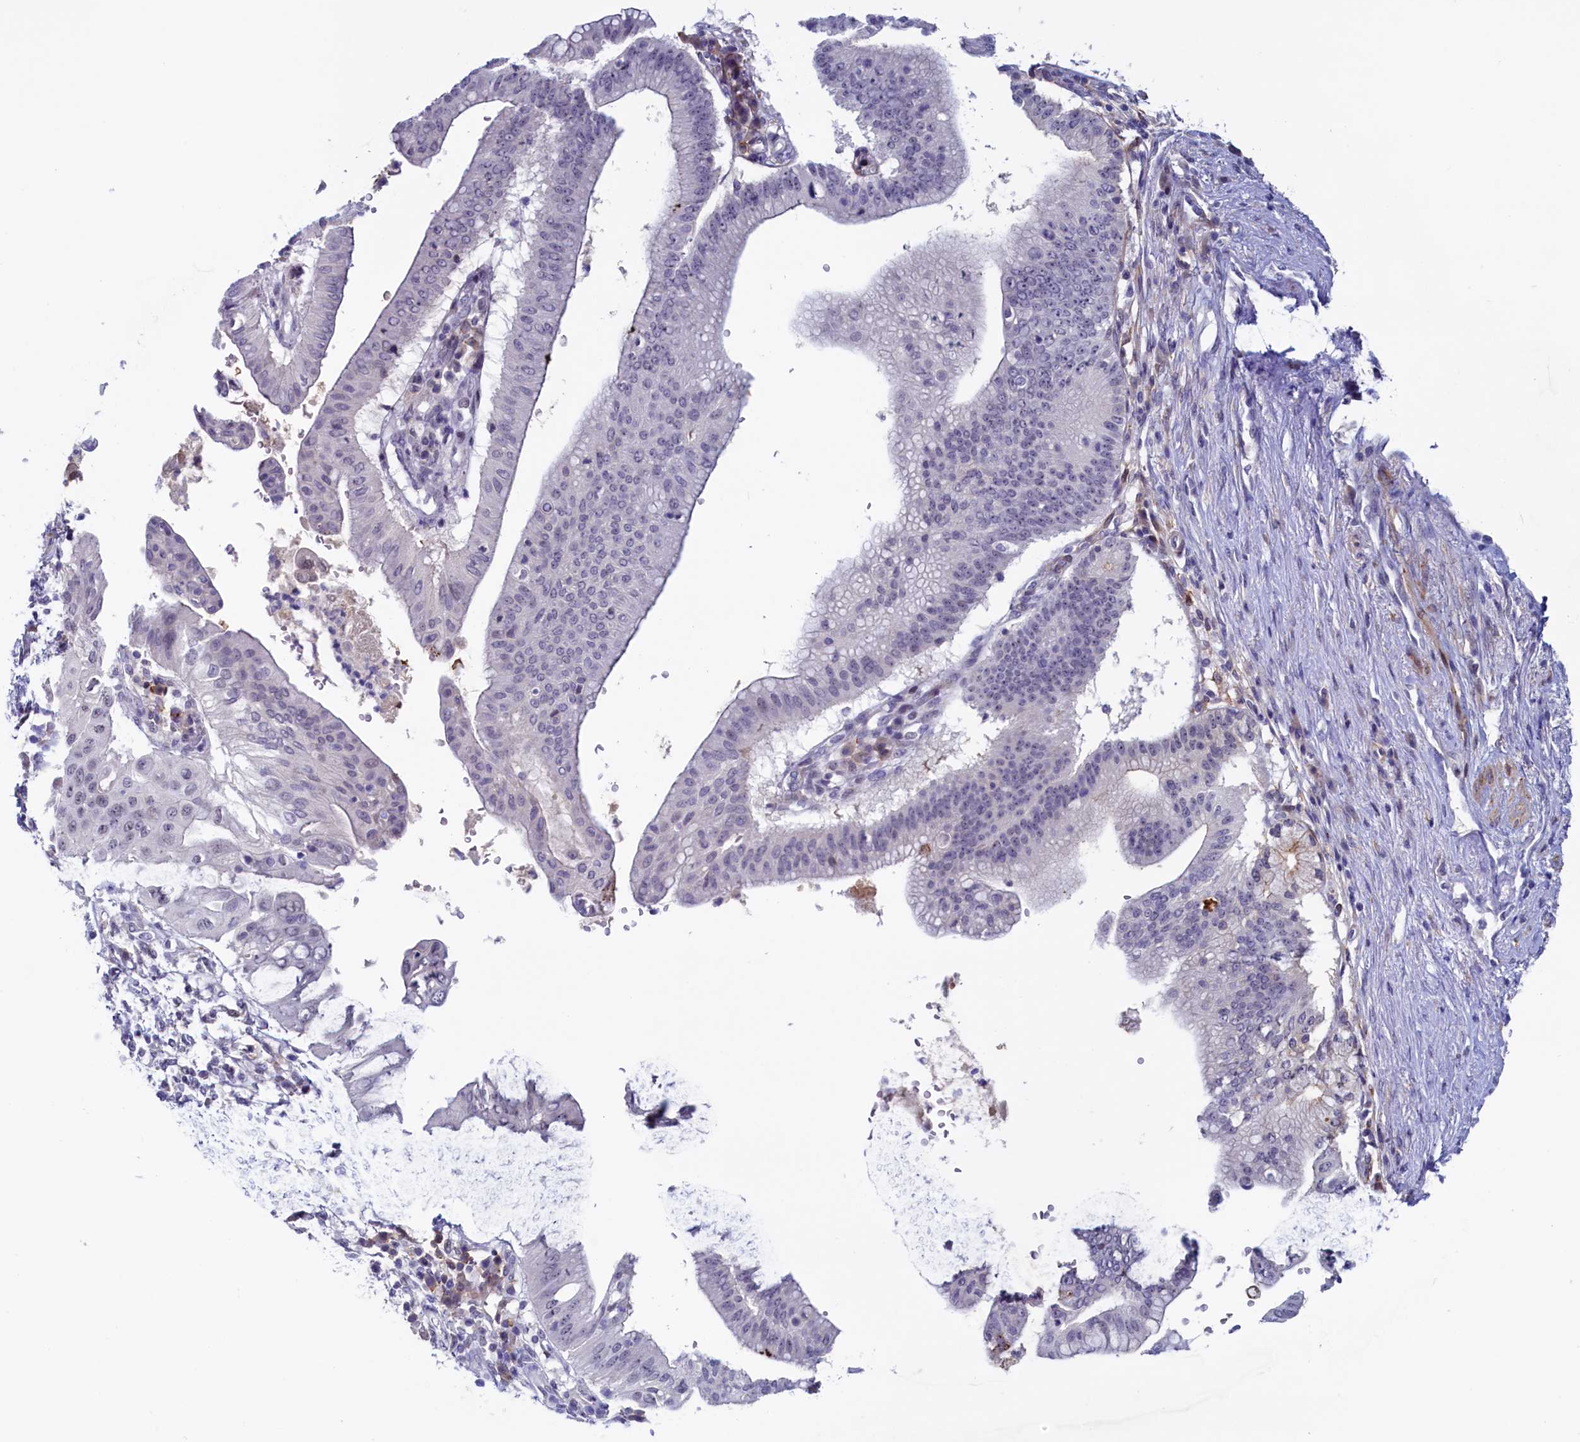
{"staining": {"intensity": "weak", "quantity": "<25%", "location": "cytoplasmic/membranous"}, "tissue": "pancreatic cancer", "cell_type": "Tumor cells", "image_type": "cancer", "snomed": [{"axis": "morphology", "description": "Adenocarcinoma, NOS"}, {"axis": "topography", "description": "Pancreas"}], "caption": "An IHC histopathology image of pancreatic adenocarcinoma is shown. There is no staining in tumor cells of pancreatic adenocarcinoma.", "gene": "PACSIN3", "patient": {"sex": "male", "age": 68}}